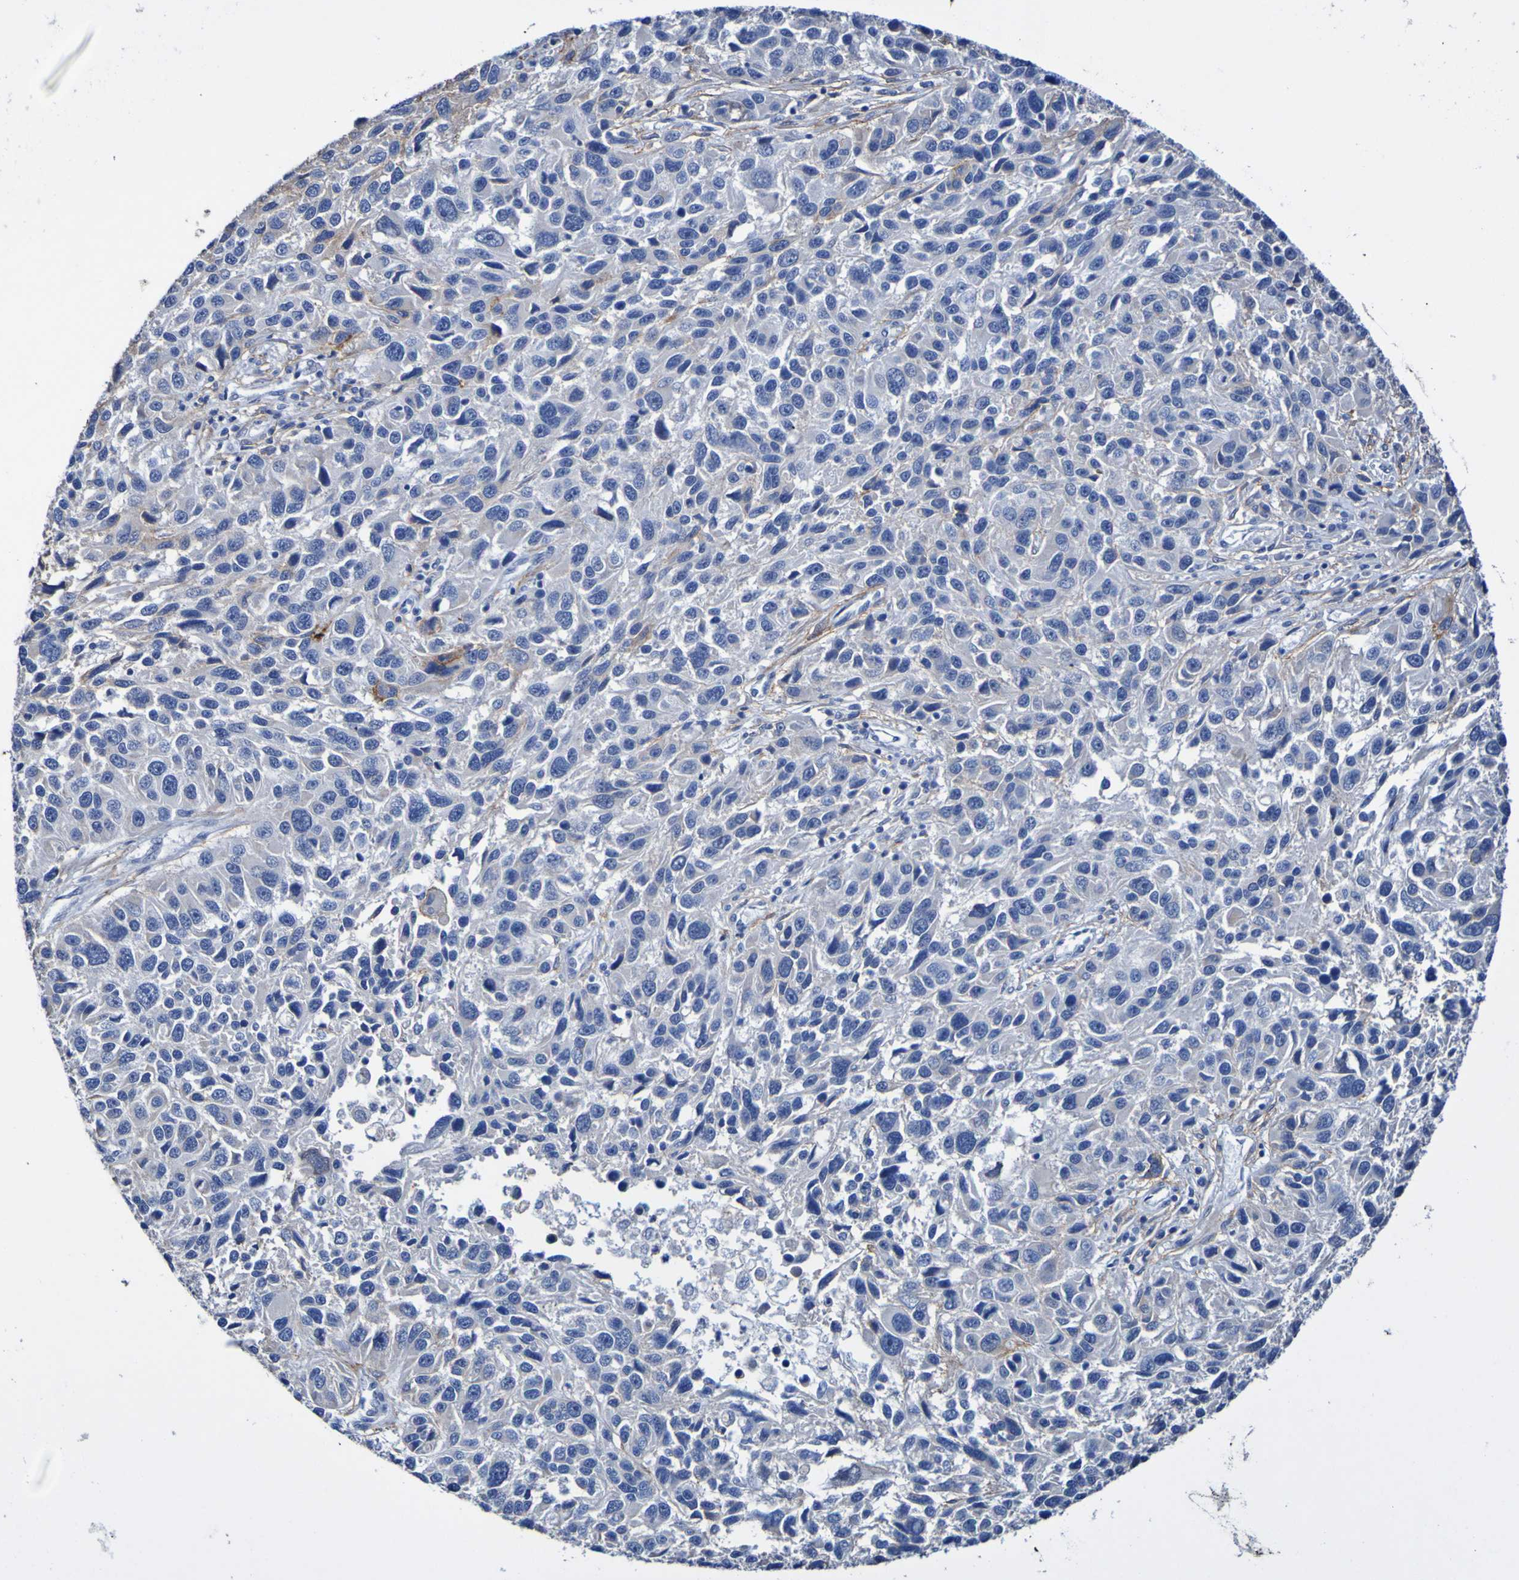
{"staining": {"intensity": "negative", "quantity": "none", "location": "none"}, "tissue": "melanoma", "cell_type": "Tumor cells", "image_type": "cancer", "snomed": [{"axis": "morphology", "description": "Malignant melanoma, NOS"}, {"axis": "topography", "description": "Skin"}], "caption": "High magnification brightfield microscopy of malignant melanoma stained with DAB (brown) and counterstained with hematoxylin (blue): tumor cells show no significant staining. (Immunohistochemistry (ihc), brightfield microscopy, high magnification).", "gene": "SGCB", "patient": {"sex": "male", "age": 53}}